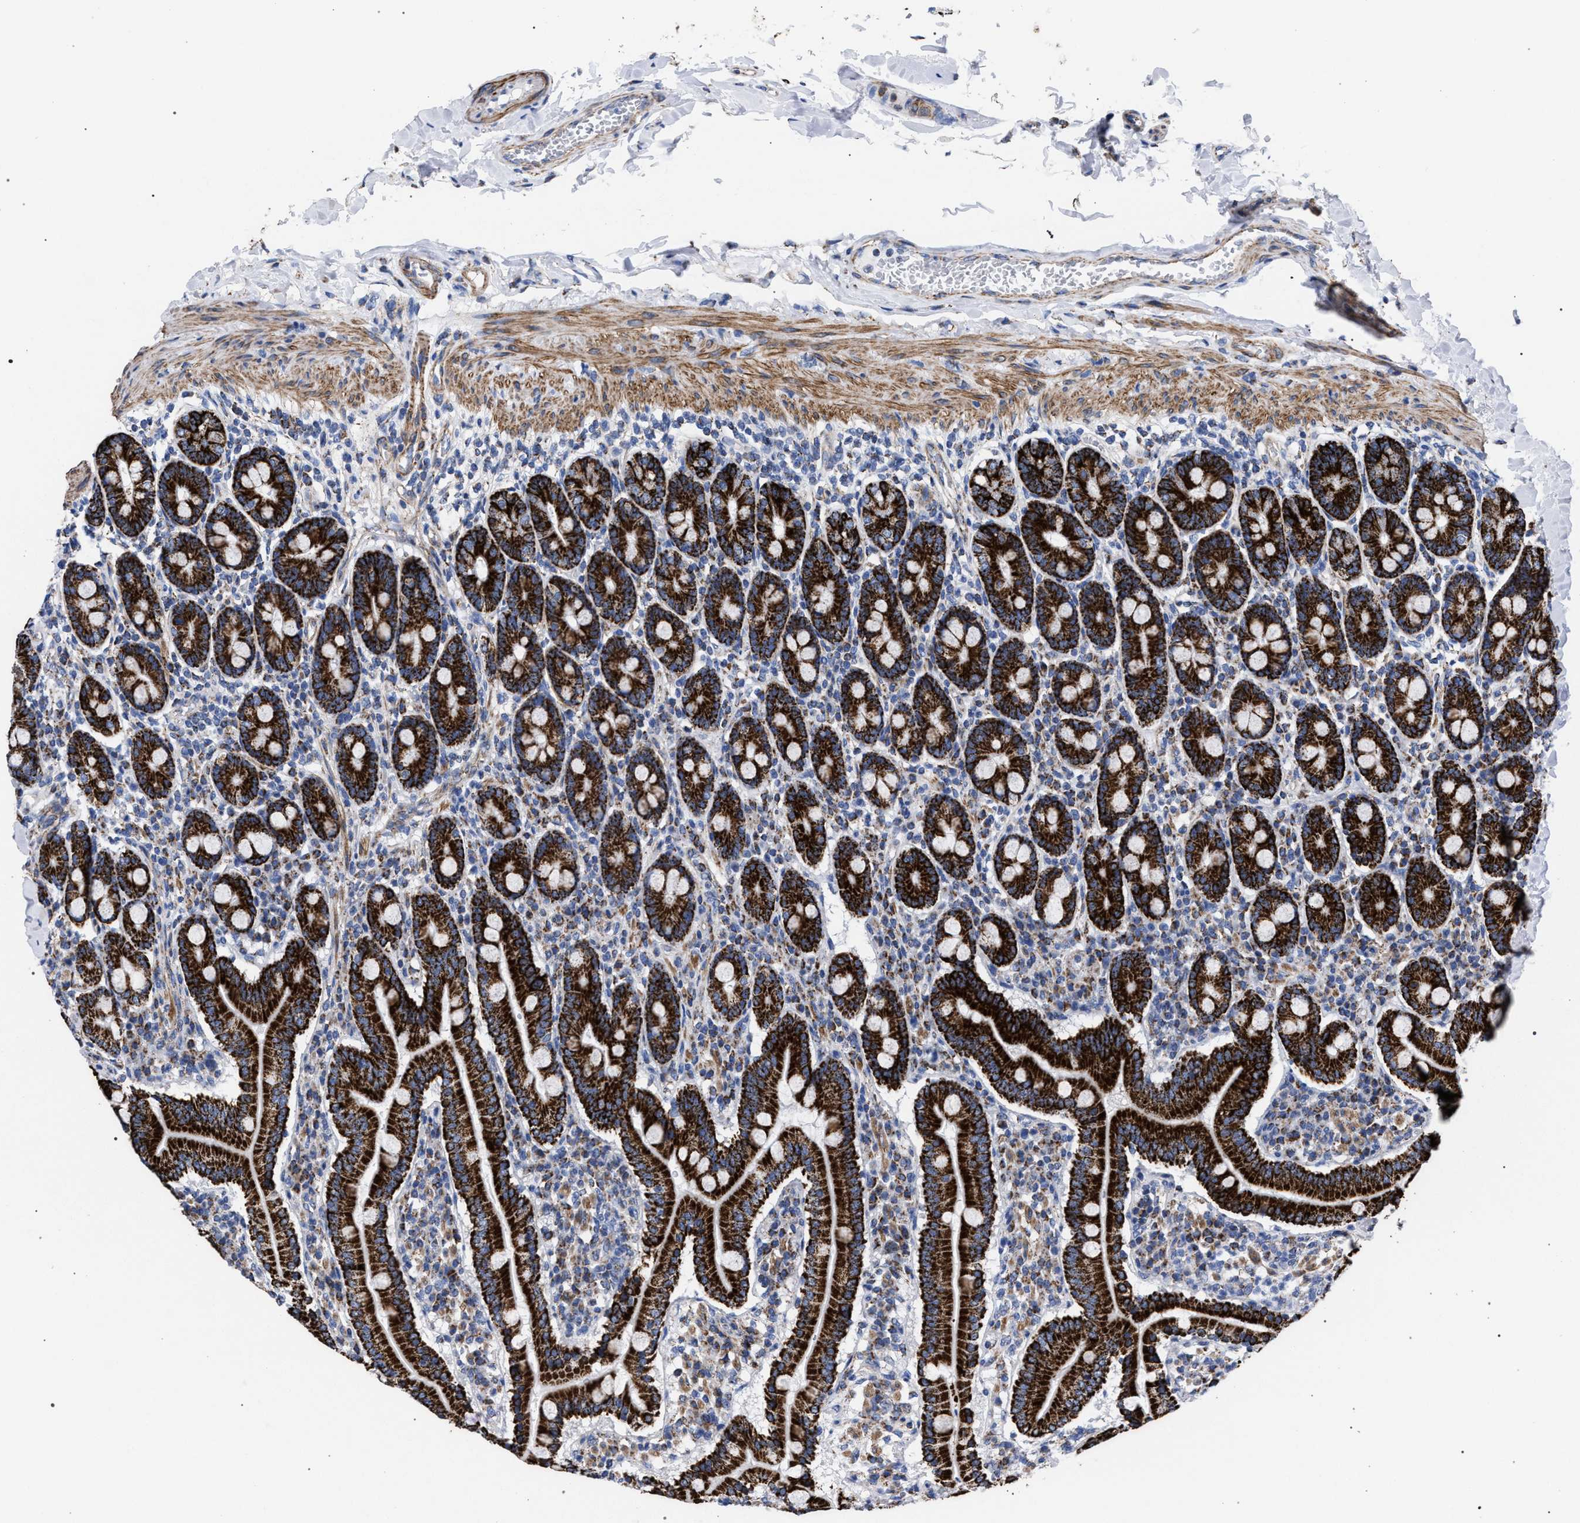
{"staining": {"intensity": "strong", "quantity": ">75%", "location": "cytoplasmic/membranous"}, "tissue": "duodenum", "cell_type": "Glandular cells", "image_type": "normal", "snomed": [{"axis": "morphology", "description": "Normal tissue, NOS"}, {"axis": "topography", "description": "Duodenum"}], "caption": "A micrograph showing strong cytoplasmic/membranous staining in approximately >75% of glandular cells in normal duodenum, as visualized by brown immunohistochemical staining.", "gene": "ACADS", "patient": {"sex": "male", "age": 50}}